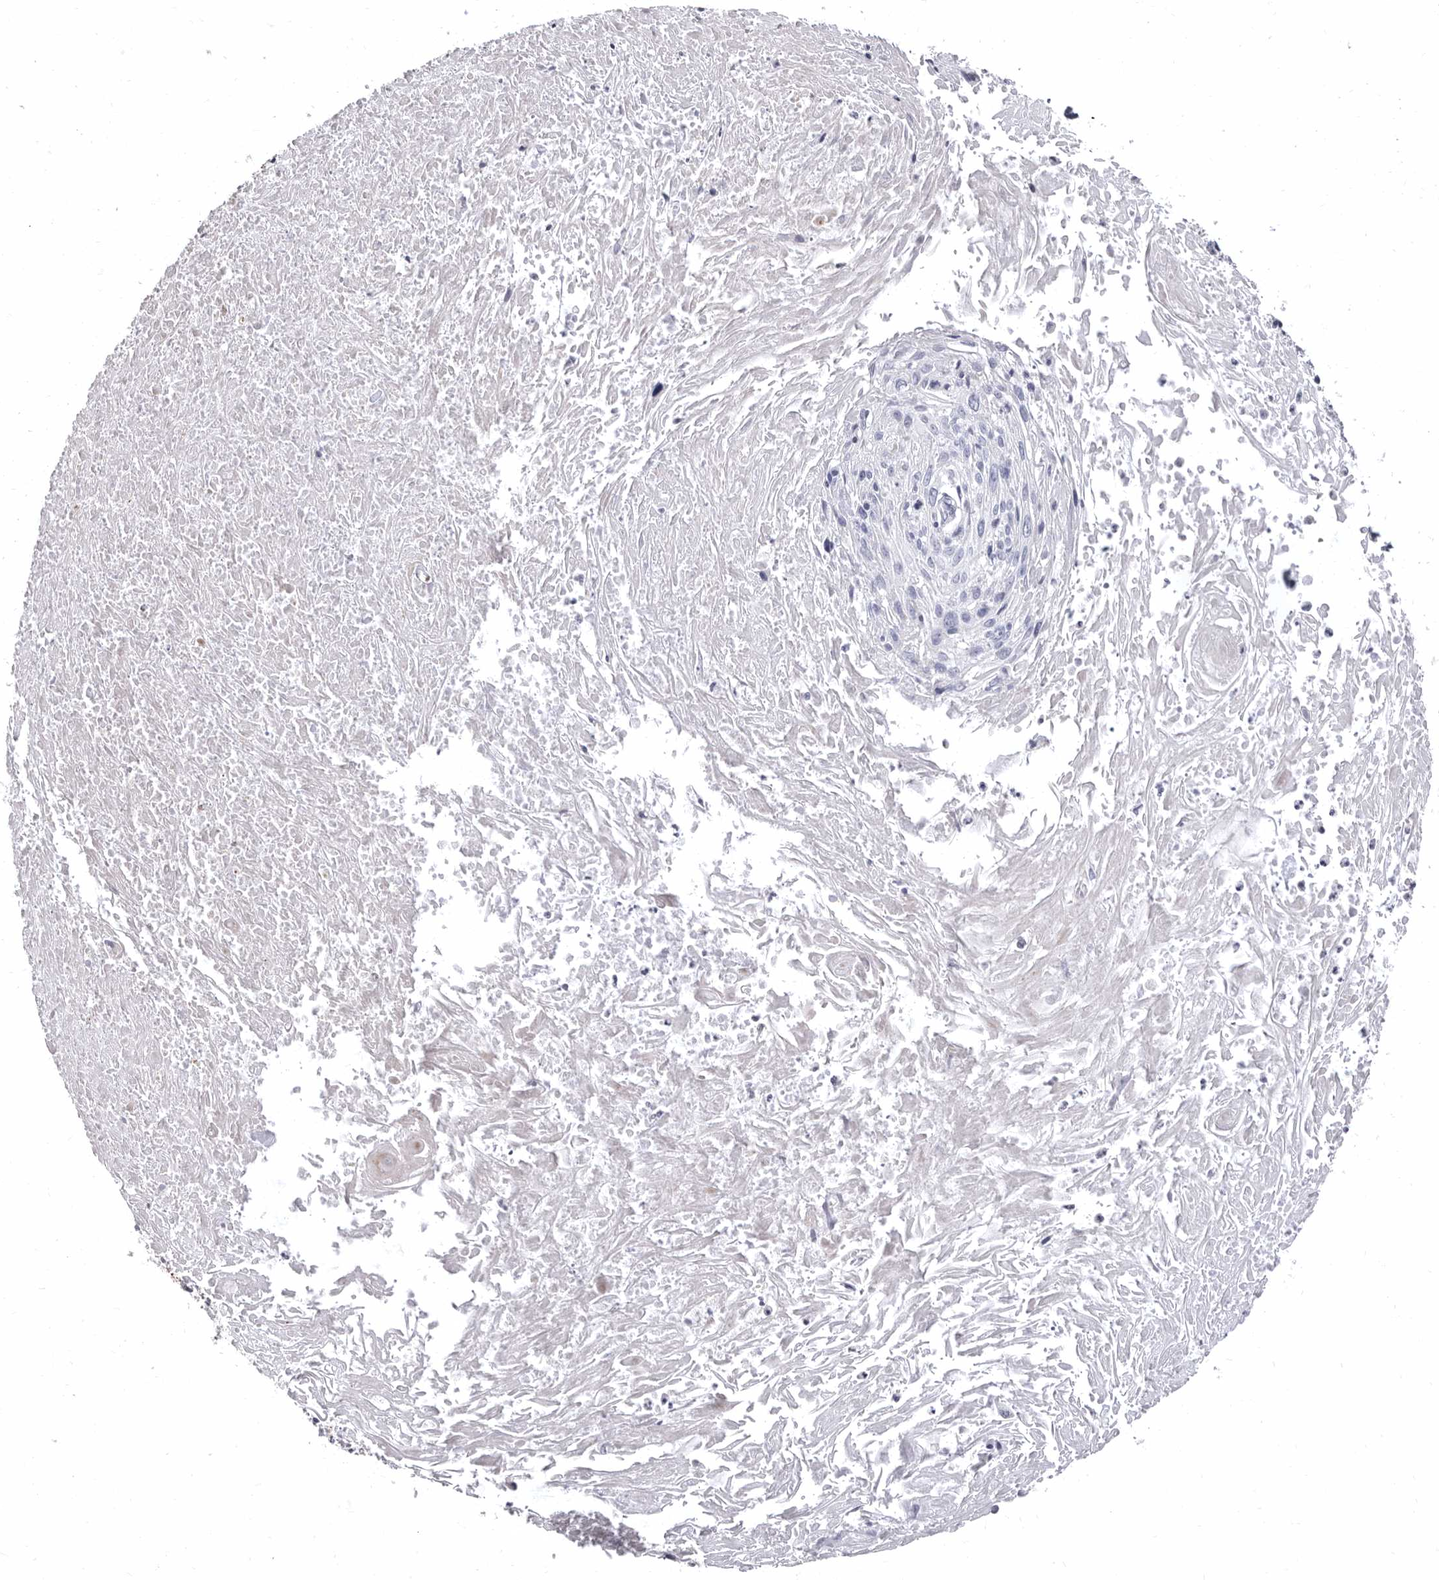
{"staining": {"intensity": "negative", "quantity": "none", "location": "none"}, "tissue": "cervical cancer", "cell_type": "Tumor cells", "image_type": "cancer", "snomed": [{"axis": "morphology", "description": "Squamous cell carcinoma, NOS"}, {"axis": "topography", "description": "Cervix"}], "caption": "An image of cervical squamous cell carcinoma stained for a protein demonstrates no brown staining in tumor cells. The staining is performed using DAB (3,3'-diaminobenzidine) brown chromogen with nuclei counter-stained in using hematoxylin.", "gene": "AIDA", "patient": {"sex": "female", "age": 51}}